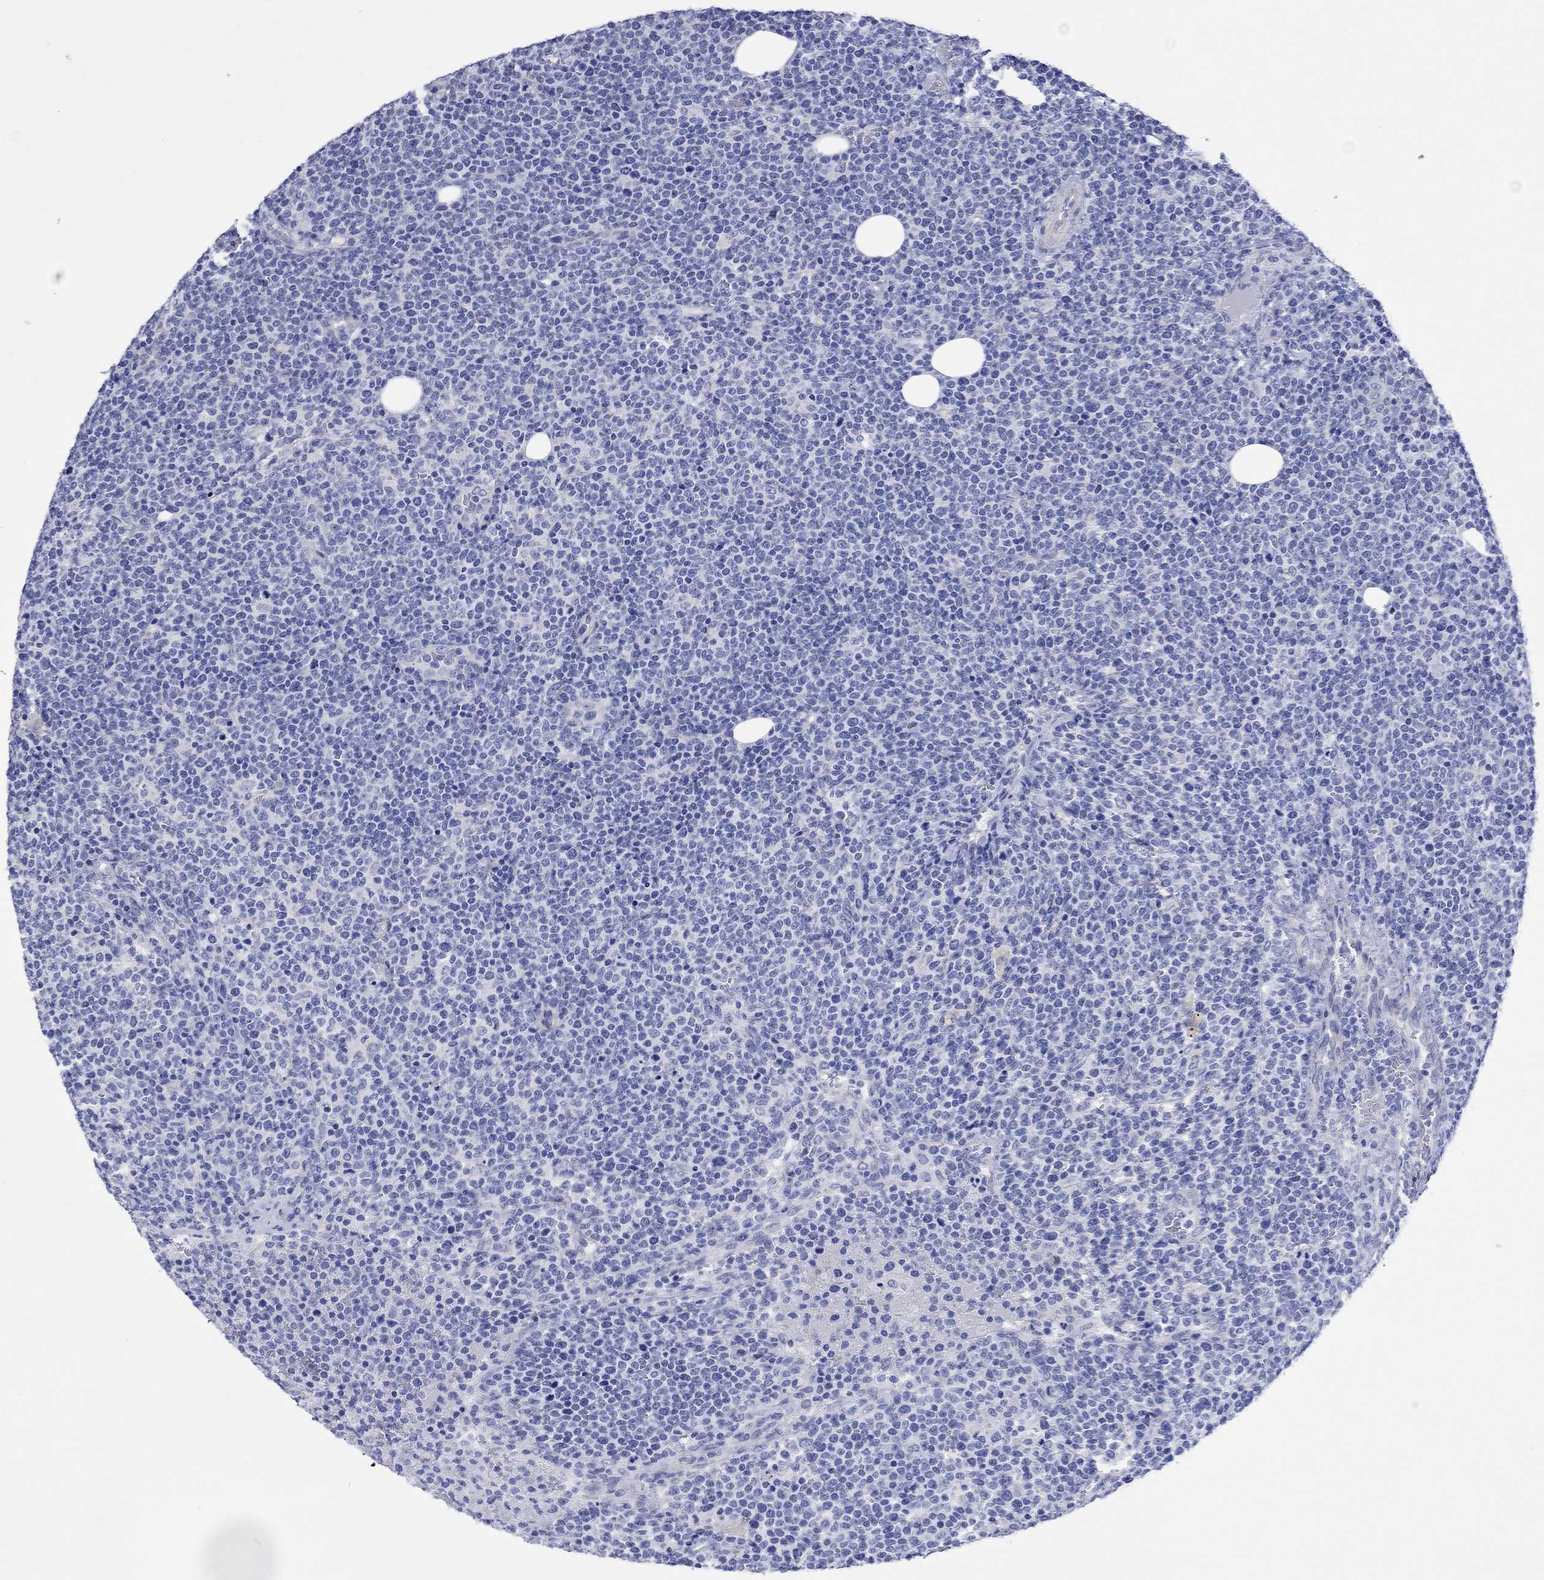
{"staining": {"intensity": "negative", "quantity": "none", "location": "none"}, "tissue": "lymphoma", "cell_type": "Tumor cells", "image_type": "cancer", "snomed": [{"axis": "morphology", "description": "Malignant lymphoma, non-Hodgkin's type, High grade"}, {"axis": "topography", "description": "Lymph node"}], "caption": "This is an immunohistochemistry (IHC) photomicrograph of lymphoma. There is no expression in tumor cells.", "gene": "HARBI1", "patient": {"sex": "male", "age": 61}}